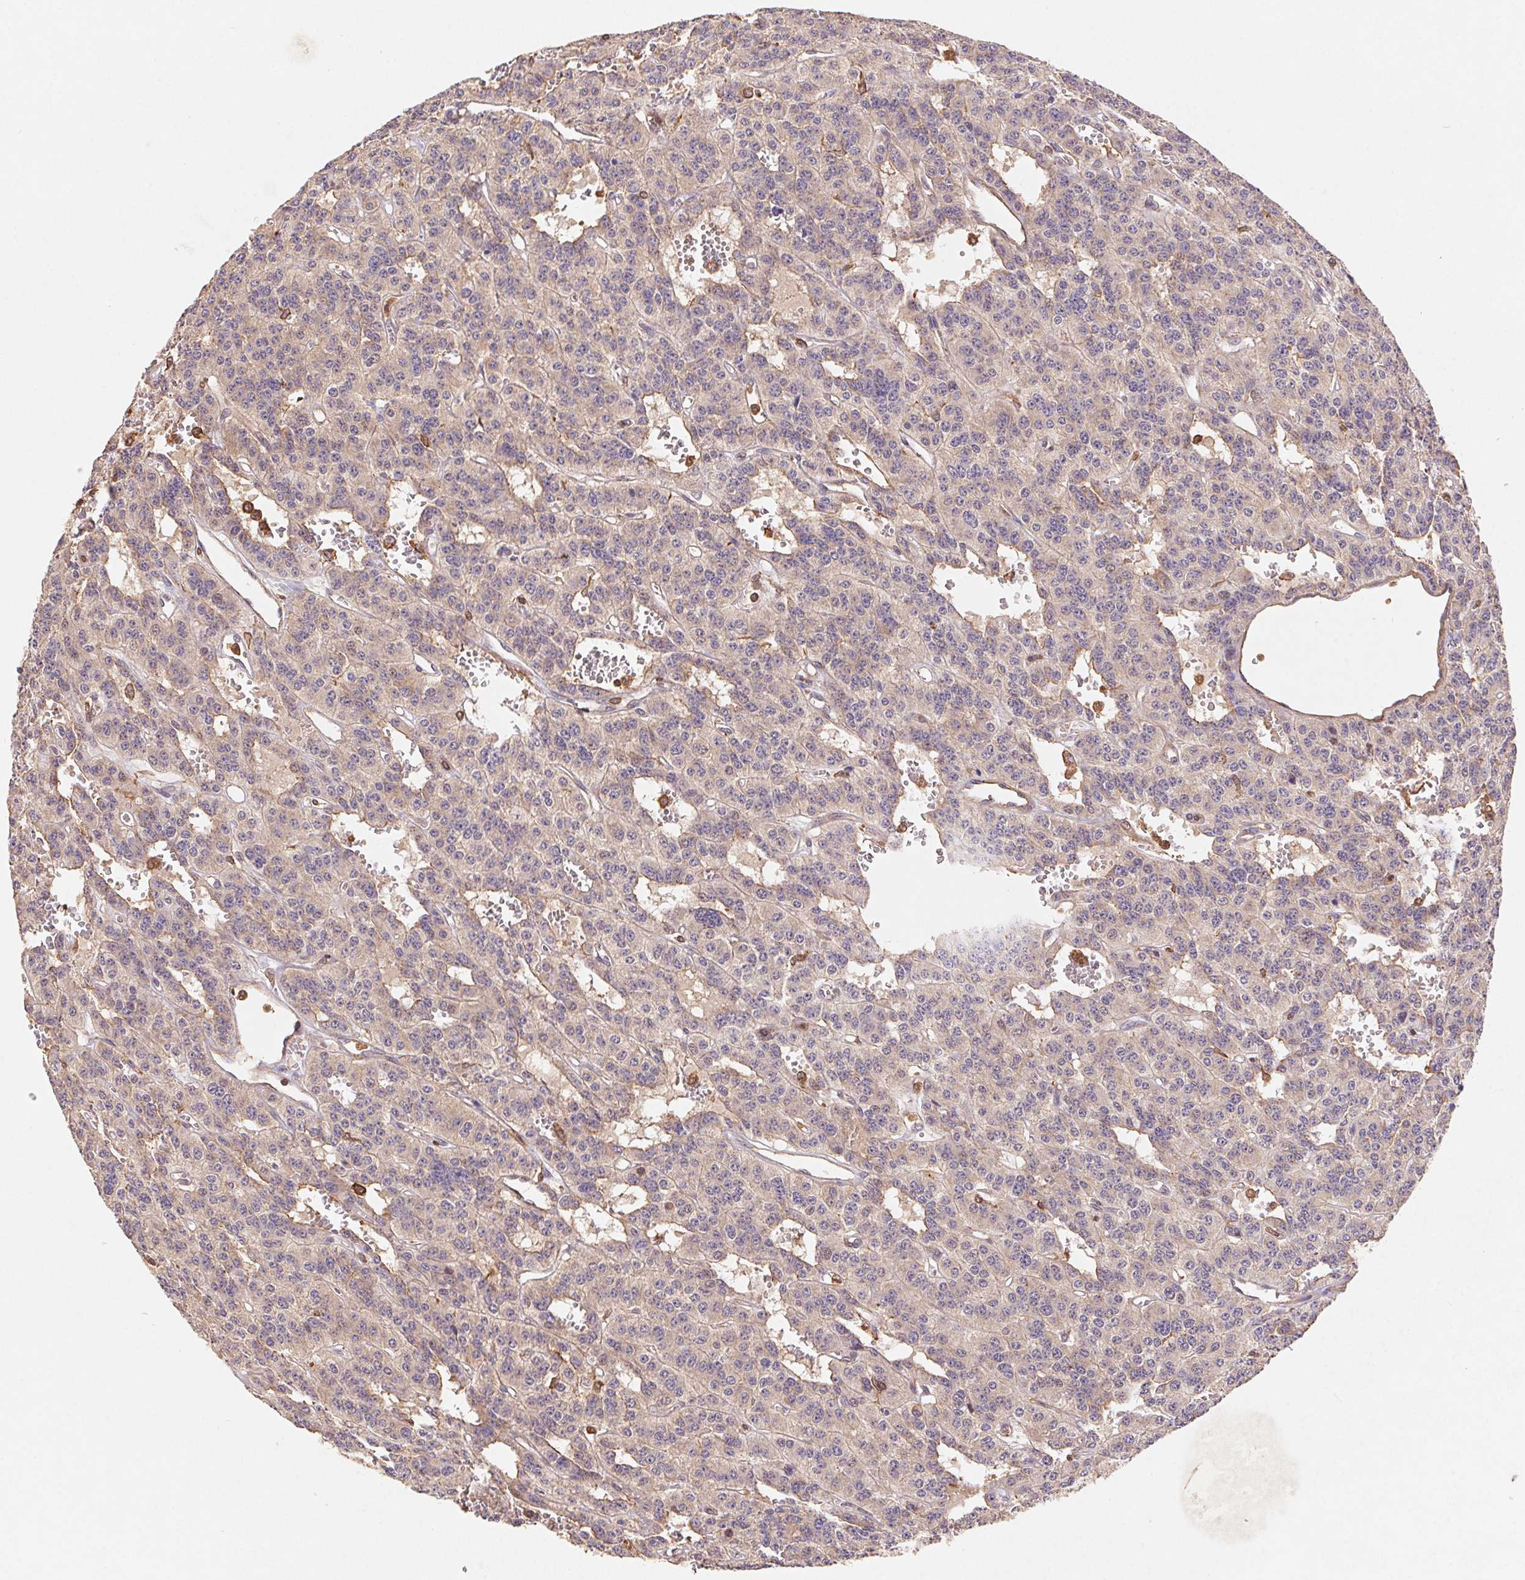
{"staining": {"intensity": "weak", "quantity": "<25%", "location": "cytoplasmic/membranous"}, "tissue": "carcinoid", "cell_type": "Tumor cells", "image_type": "cancer", "snomed": [{"axis": "morphology", "description": "Carcinoid, malignant, NOS"}, {"axis": "topography", "description": "Lung"}], "caption": "An image of human carcinoid is negative for staining in tumor cells. (Brightfield microscopy of DAB immunohistochemistry at high magnification).", "gene": "ATG10", "patient": {"sex": "female", "age": 71}}